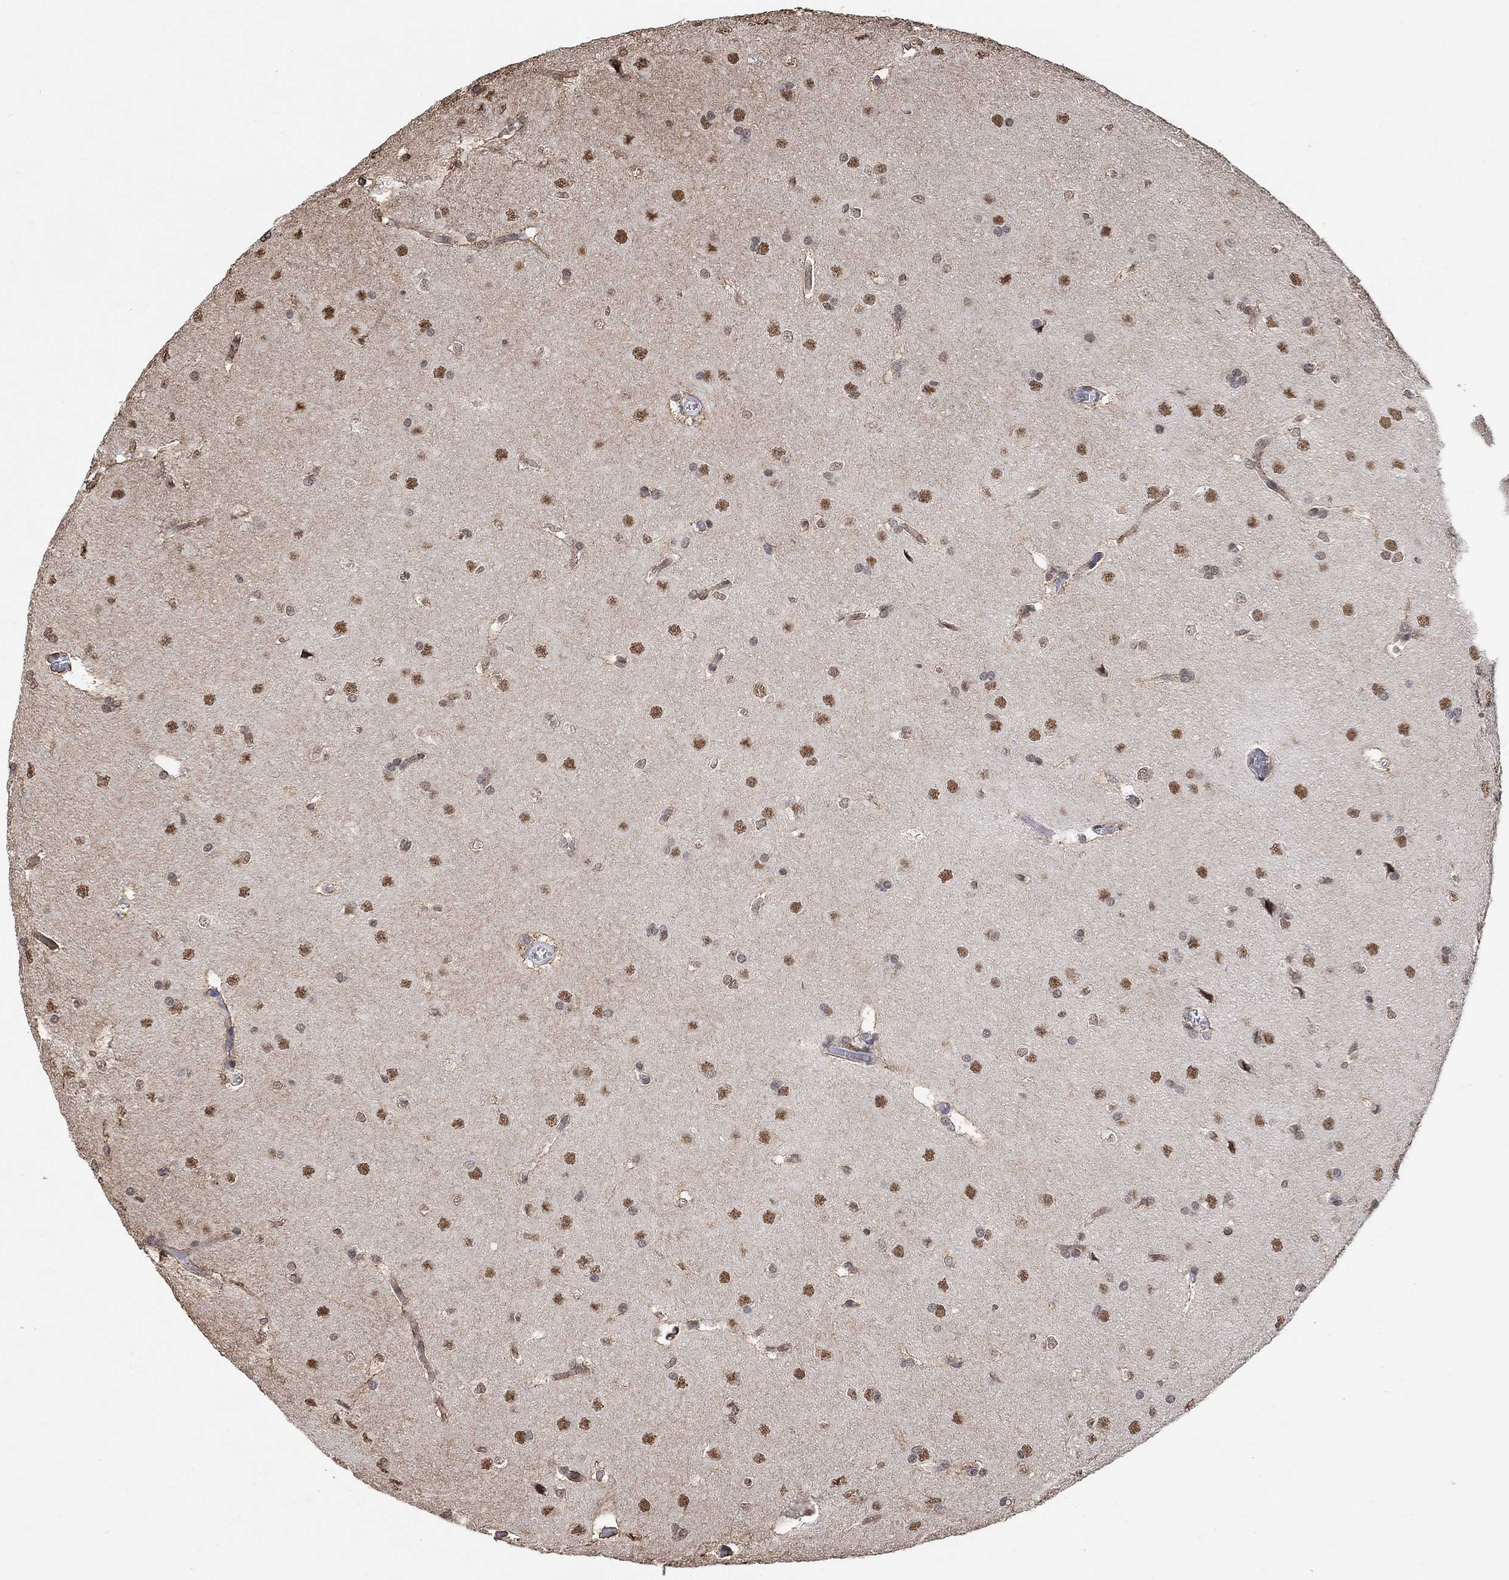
{"staining": {"intensity": "moderate", "quantity": ">75%", "location": "nuclear"}, "tissue": "glioma", "cell_type": "Tumor cells", "image_type": "cancer", "snomed": [{"axis": "morphology", "description": "Glioma, malignant, Low grade"}, {"axis": "topography", "description": "Brain"}], "caption": "Brown immunohistochemical staining in human glioma shows moderate nuclear staining in about >75% of tumor cells. (IHC, brightfield microscopy, high magnification).", "gene": "USP39", "patient": {"sex": "female", "age": 32}}